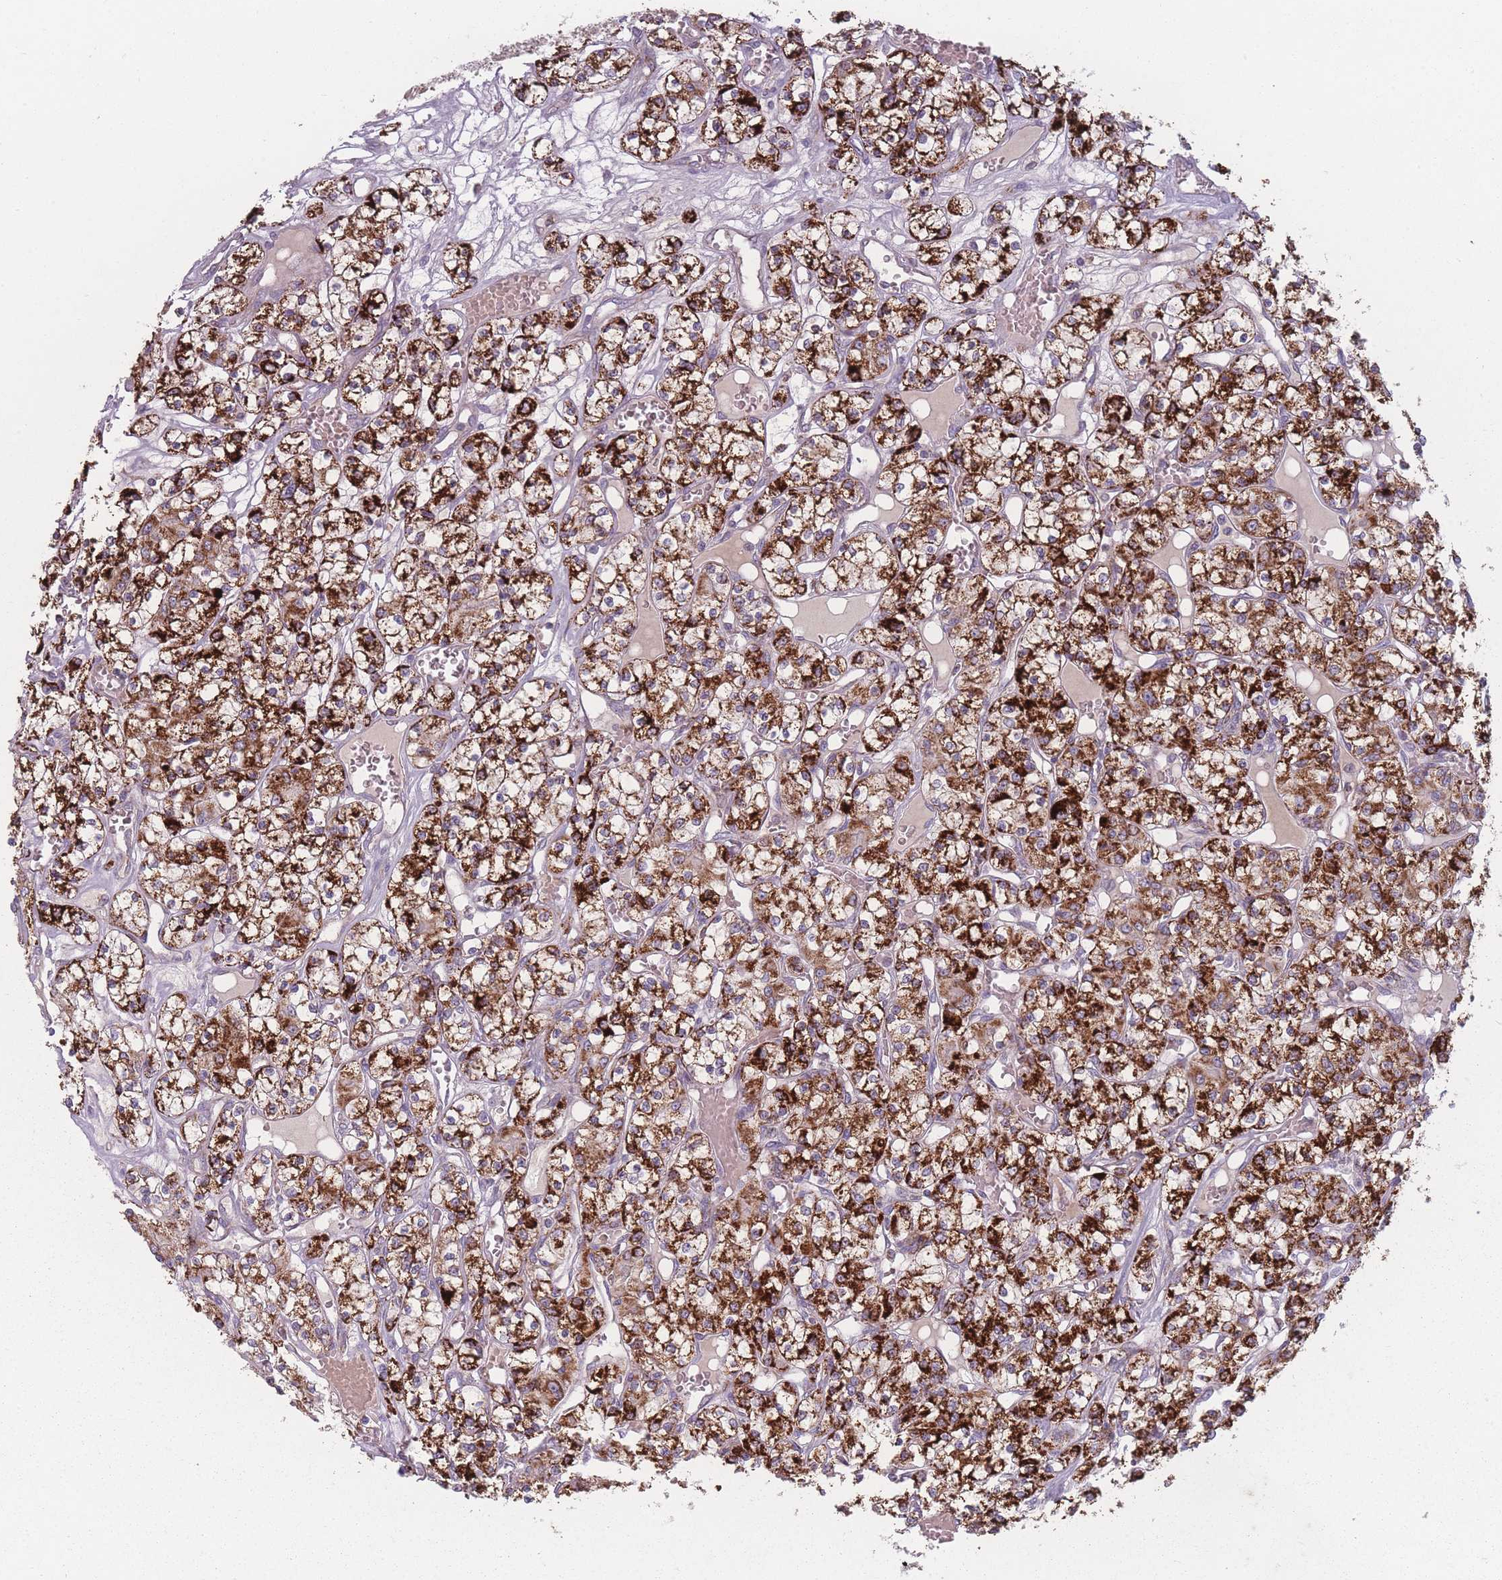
{"staining": {"intensity": "strong", "quantity": ">75%", "location": "cytoplasmic/membranous"}, "tissue": "renal cancer", "cell_type": "Tumor cells", "image_type": "cancer", "snomed": [{"axis": "morphology", "description": "Adenocarcinoma, NOS"}, {"axis": "topography", "description": "Kidney"}], "caption": "Brown immunohistochemical staining in renal cancer reveals strong cytoplasmic/membranous expression in about >75% of tumor cells. The staining was performed using DAB (3,3'-diaminobenzidine) to visualize the protein expression in brown, while the nuclei were stained in blue with hematoxylin (Magnification: 20x).", "gene": "PEX11B", "patient": {"sex": "female", "age": 59}}